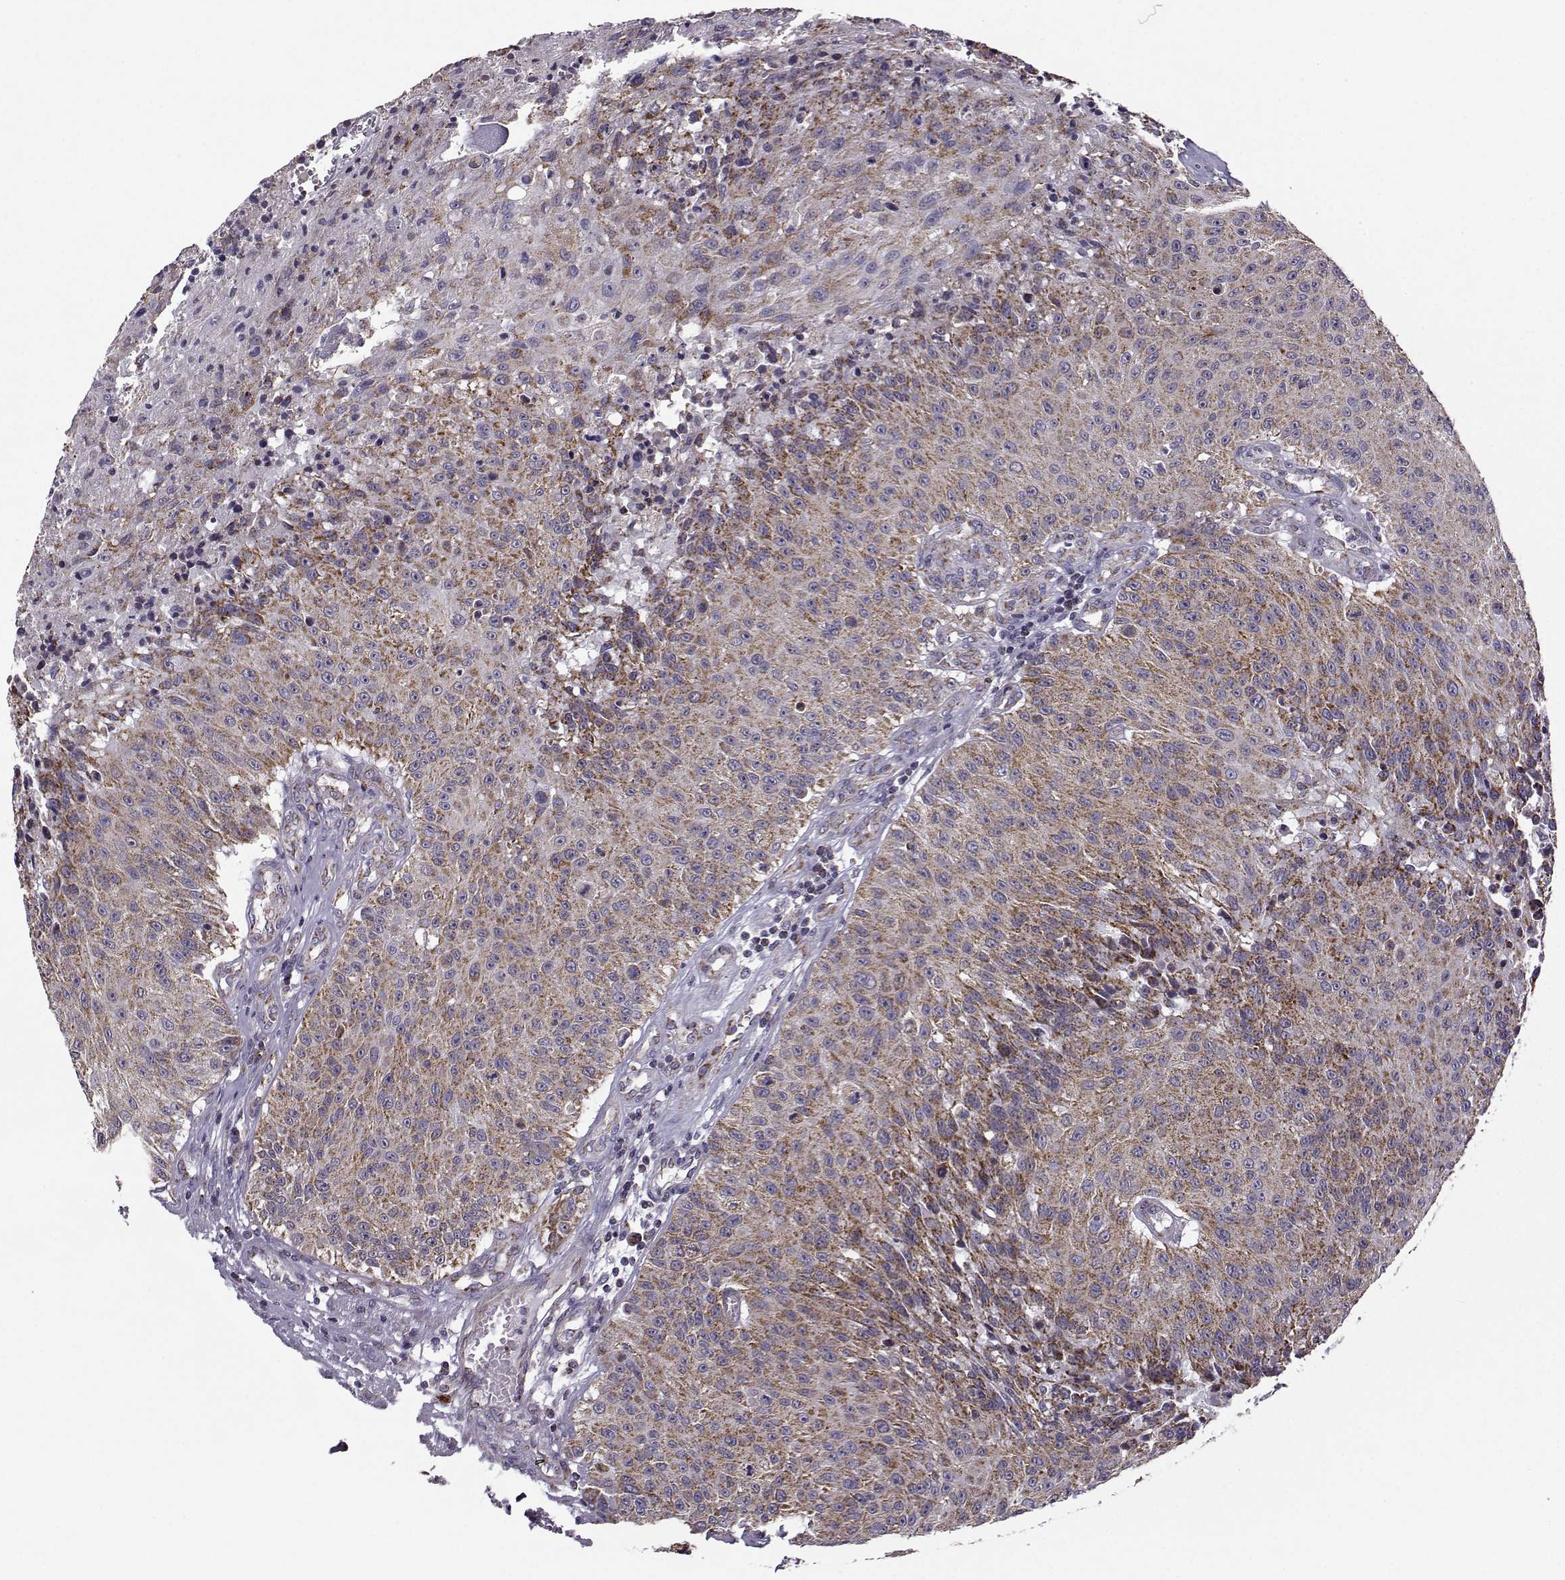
{"staining": {"intensity": "moderate", "quantity": ">75%", "location": "cytoplasmic/membranous"}, "tissue": "urothelial cancer", "cell_type": "Tumor cells", "image_type": "cancer", "snomed": [{"axis": "morphology", "description": "Urothelial carcinoma, NOS"}, {"axis": "topography", "description": "Urinary bladder"}], "caption": "Protein analysis of urothelial cancer tissue exhibits moderate cytoplasmic/membranous expression in approximately >75% of tumor cells. The staining was performed using DAB, with brown indicating positive protein expression. Nuclei are stained blue with hematoxylin.", "gene": "NECAB3", "patient": {"sex": "male", "age": 55}}